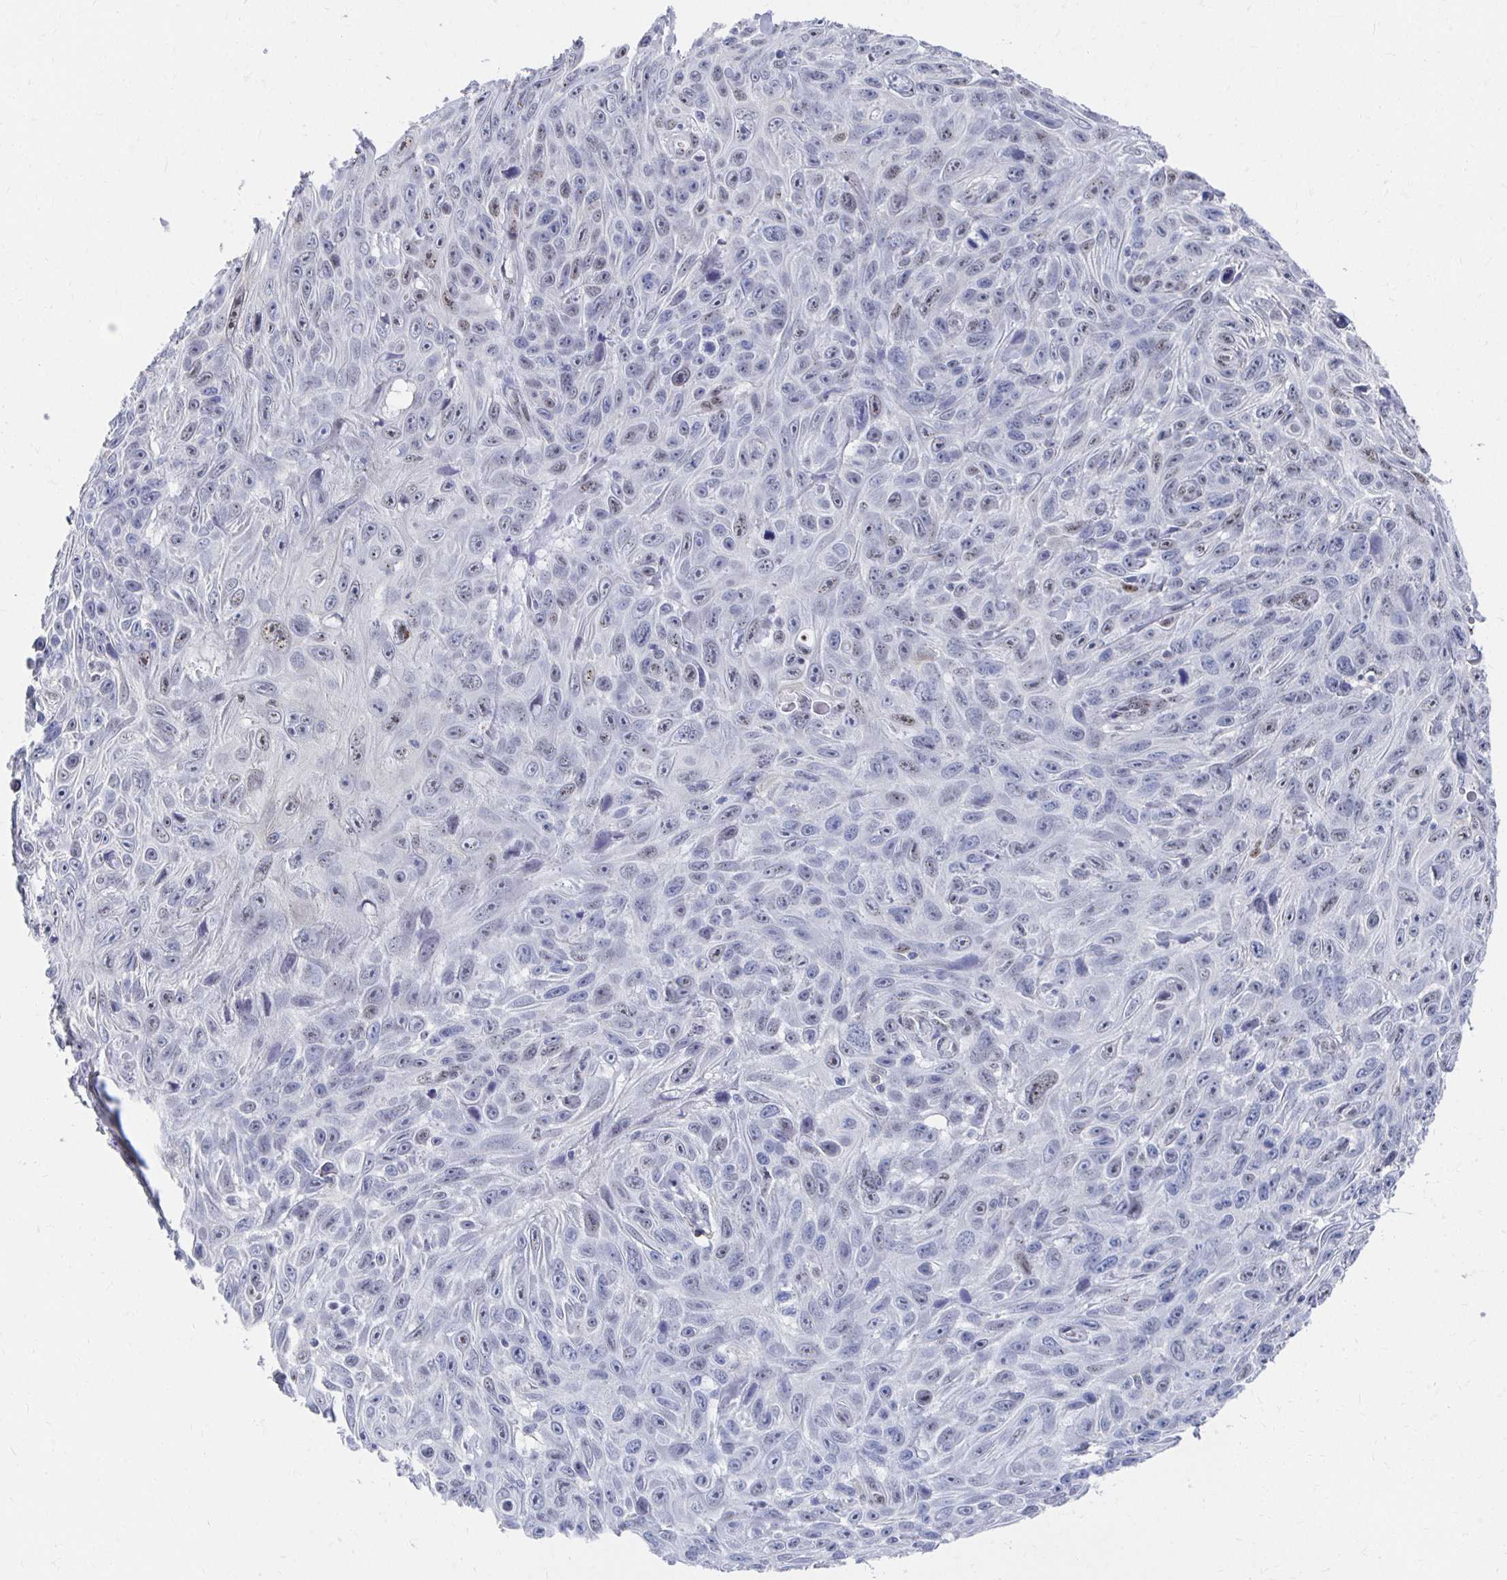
{"staining": {"intensity": "moderate", "quantity": "<25%", "location": "nuclear"}, "tissue": "skin cancer", "cell_type": "Tumor cells", "image_type": "cancer", "snomed": [{"axis": "morphology", "description": "Squamous cell carcinoma, NOS"}, {"axis": "topography", "description": "Skin"}], "caption": "This is a histology image of immunohistochemistry (IHC) staining of skin cancer, which shows moderate positivity in the nuclear of tumor cells.", "gene": "CLIC3", "patient": {"sex": "male", "age": 82}}